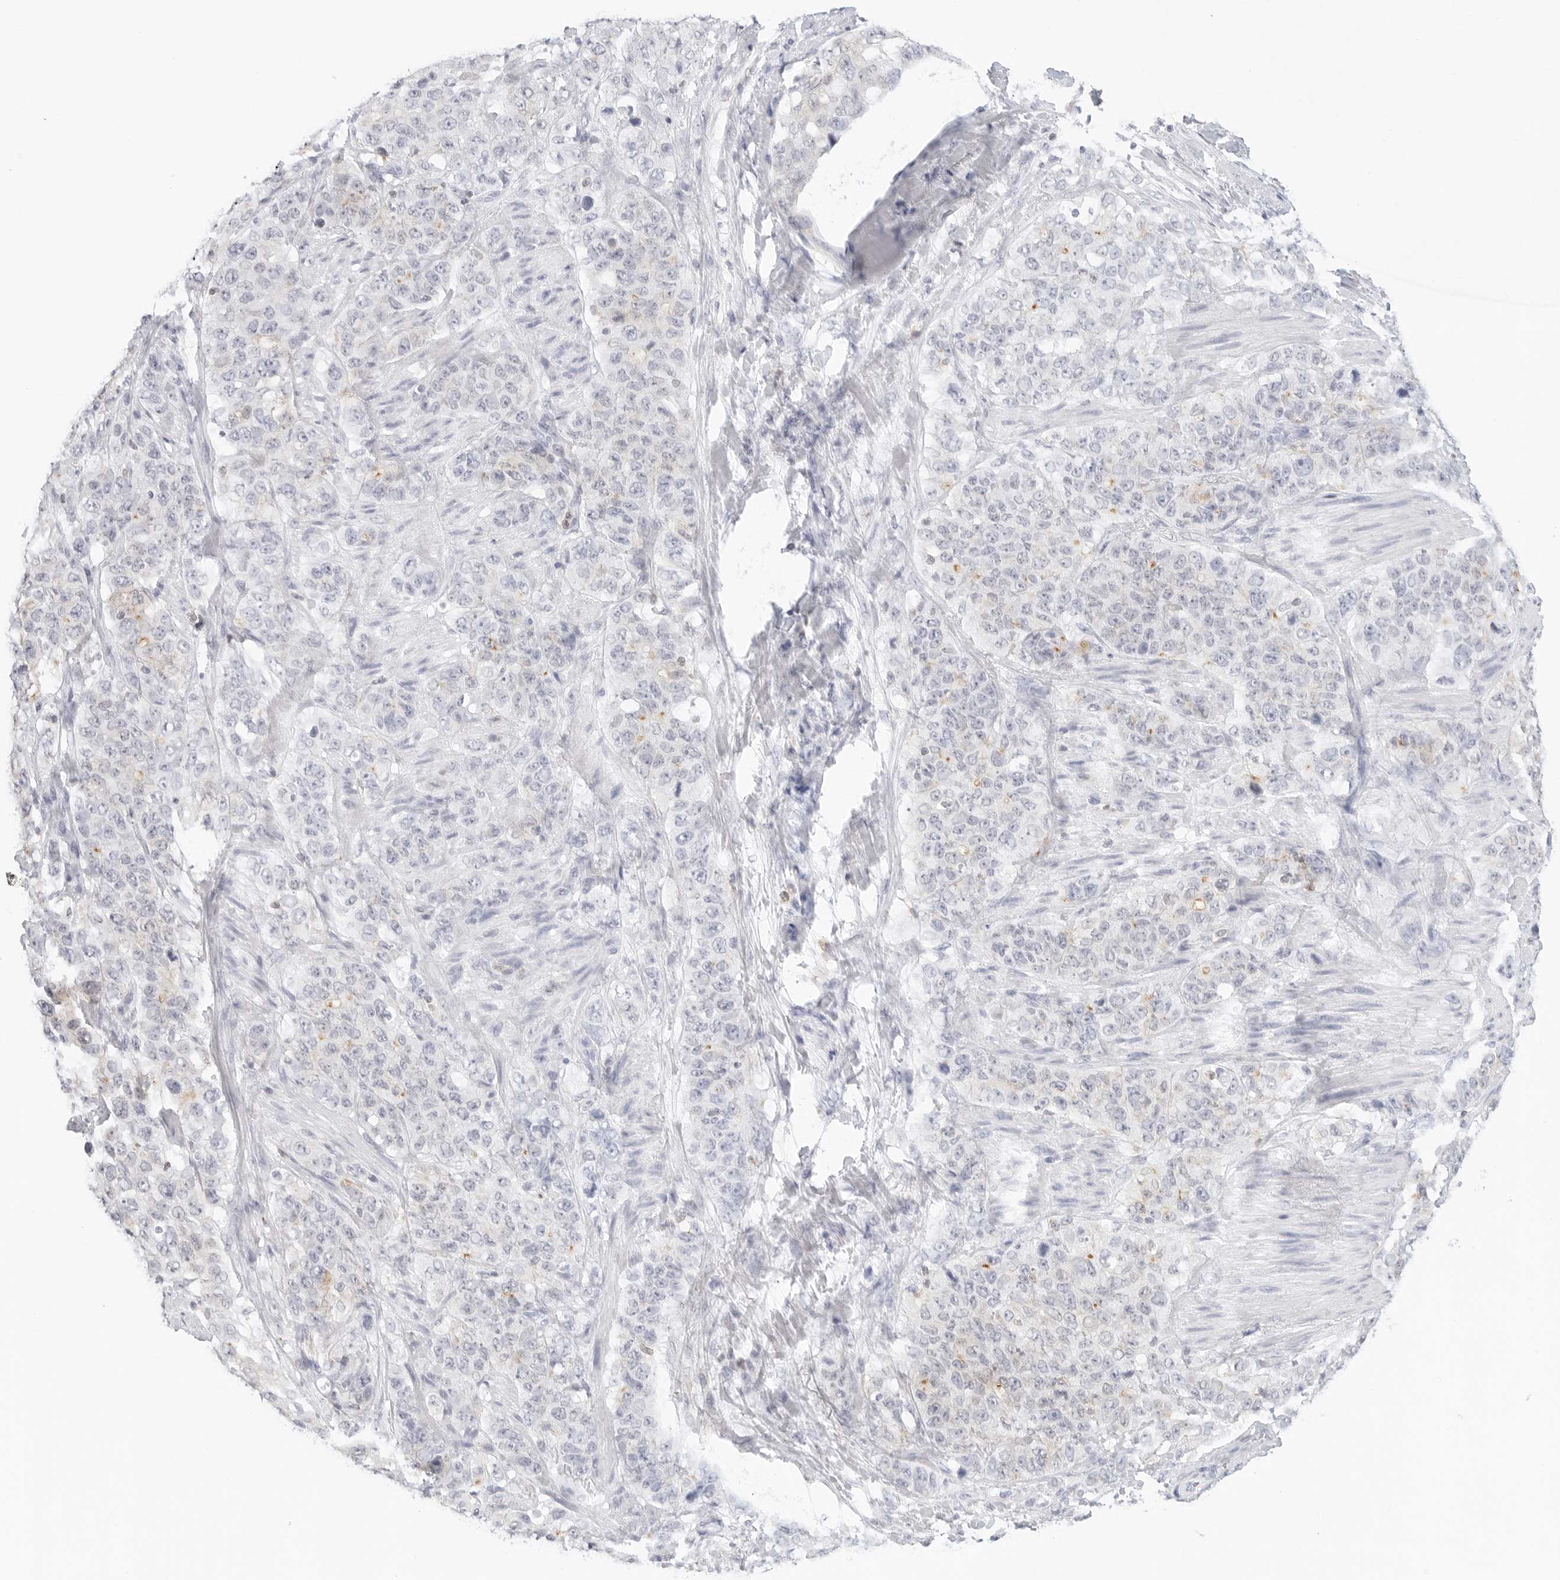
{"staining": {"intensity": "negative", "quantity": "none", "location": "none"}, "tissue": "stomach cancer", "cell_type": "Tumor cells", "image_type": "cancer", "snomed": [{"axis": "morphology", "description": "Adenocarcinoma, NOS"}, {"axis": "topography", "description": "Stomach"}], "caption": "Immunohistochemistry of human adenocarcinoma (stomach) exhibits no staining in tumor cells.", "gene": "SLC9A3R1", "patient": {"sex": "male", "age": 48}}